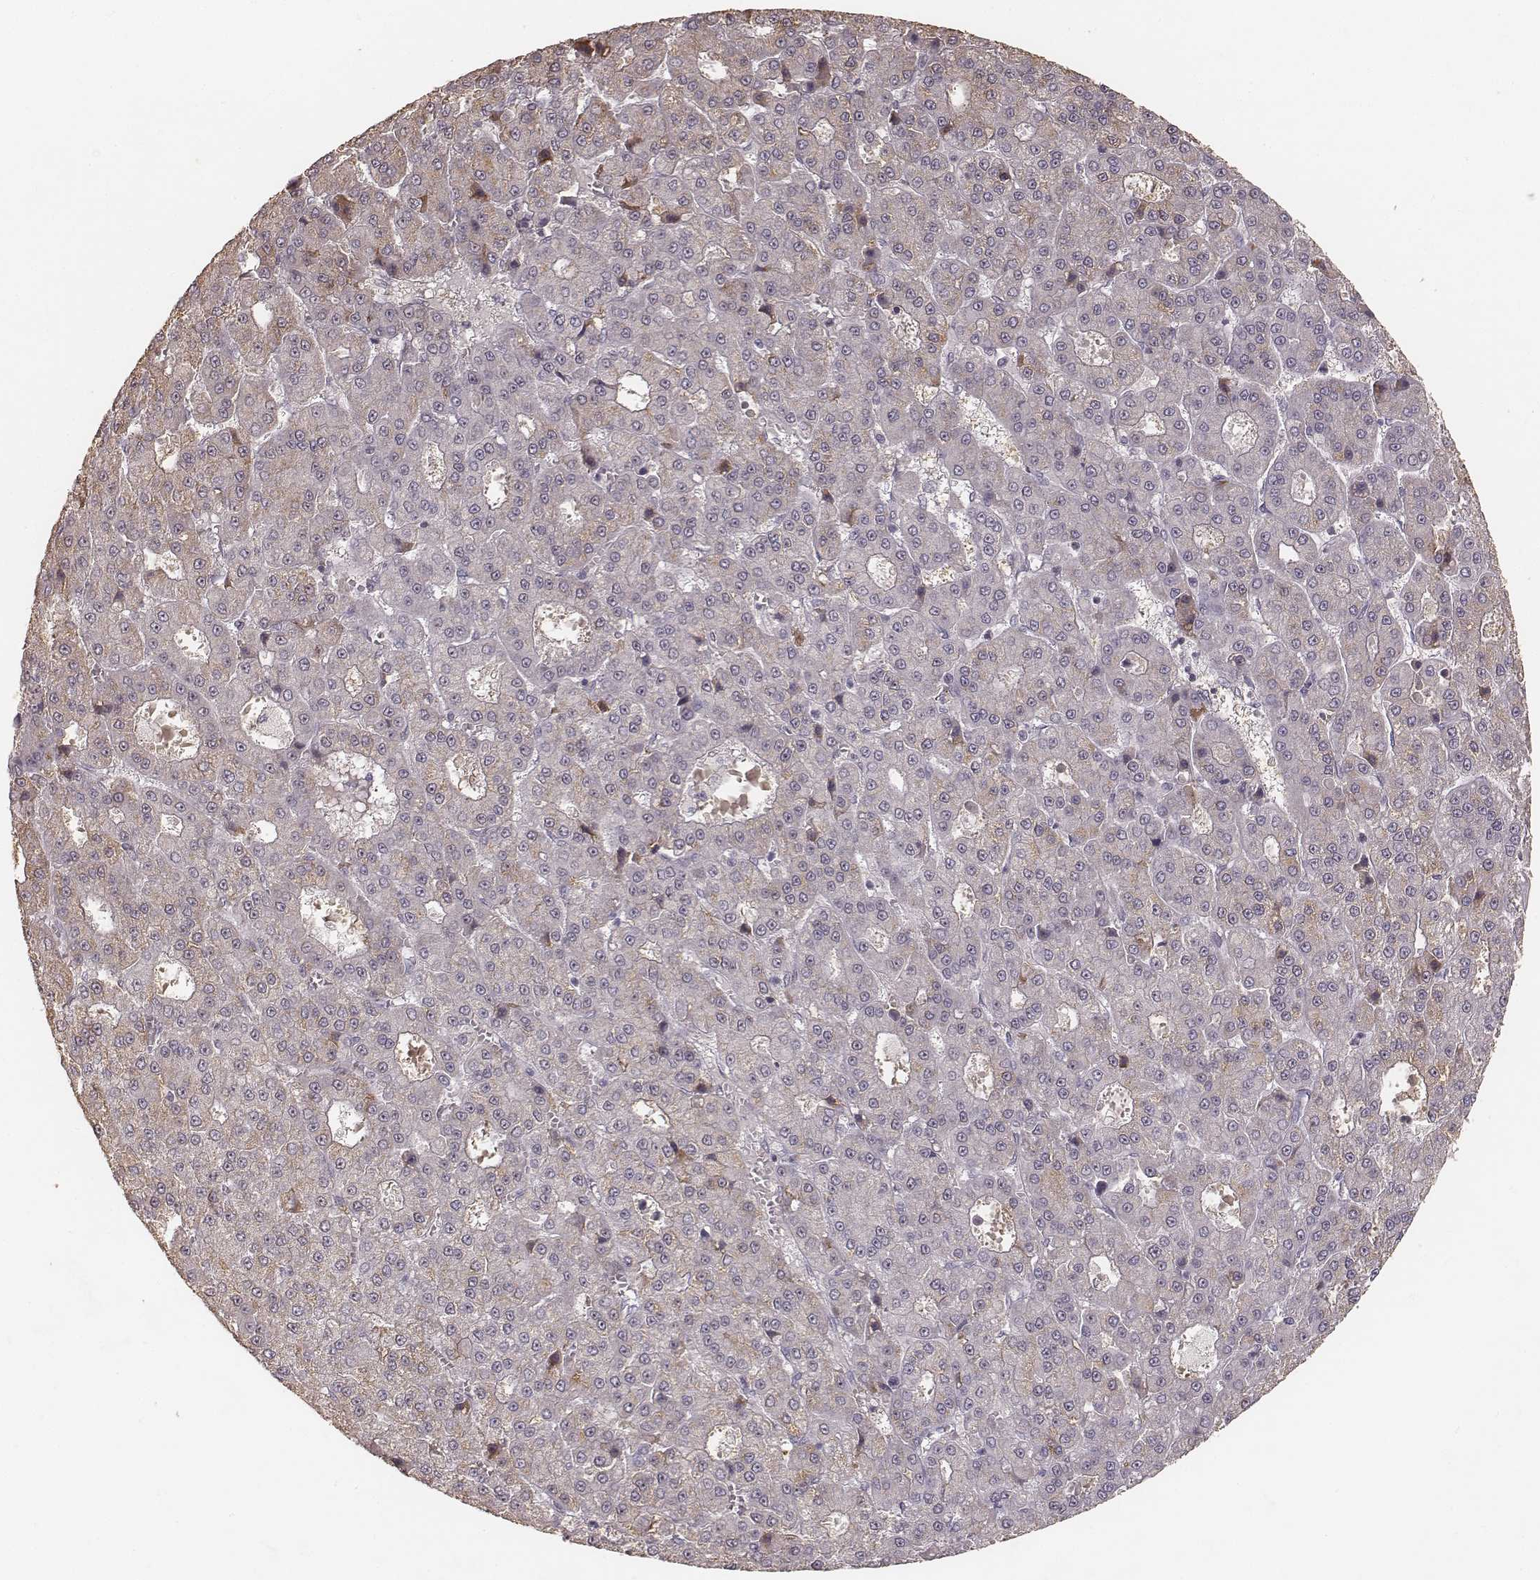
{"staining": {"intensity": "negative", "quantity": "none", "location": "none"}, "tissue": "liver cancer", "cell_type": "Tumor cells", "image_type": "cancer", "snomed": [{"axis": "morphology", "description": "Carcinoma, Hepatocellular, NOS"}, {"axis": "topography", "description": "Liver"}], "caption": "Tumor cells are negative for protein expression in human liver cancer (hepatocellular carcinoma). (DAB immunohistochemistry, high magnification).", "gene": "MADCAM1", "patient": {"sex": "male", "age": 70}}